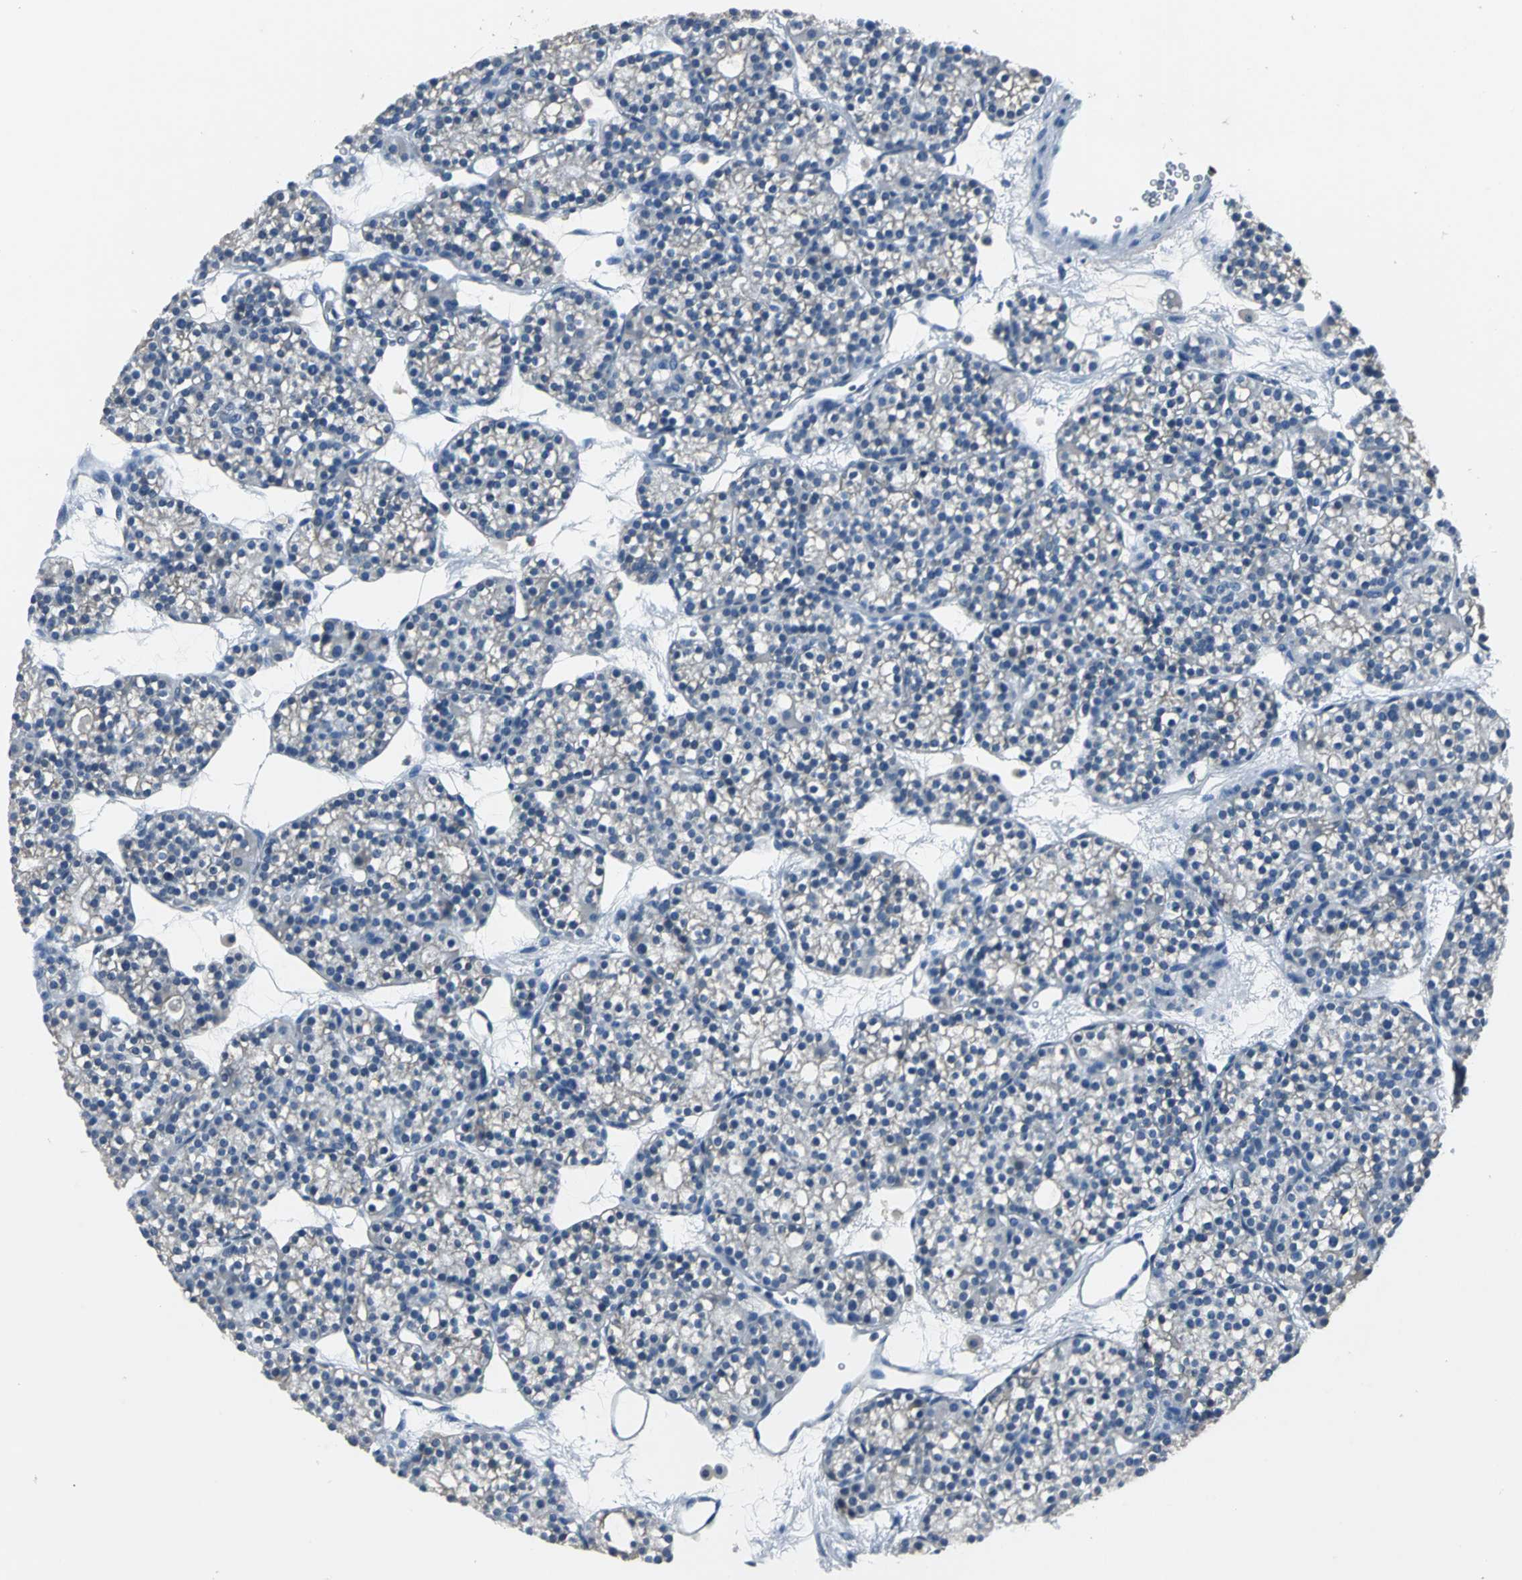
{"staining": {"intensity": "negative", "quantity": "none", "location": "none"}, "tissue": "parathyroid gland", "cell_type": "Glandular cells", "image_type": "normal", "snomed": [{"axis": "morphology", "description": "Normal tissue, NOS"}, {"axis": "topography", "description": "Parathyroid gland"}], "caption": "Parathyroid gland was stained to show a protein in brown. There is no significant staining in glandular cells. (Brightfield microscopy of DAB IHC at high magnification).", "gene": "ZNF415", "patient": {"sex": "female", "age": 64}}